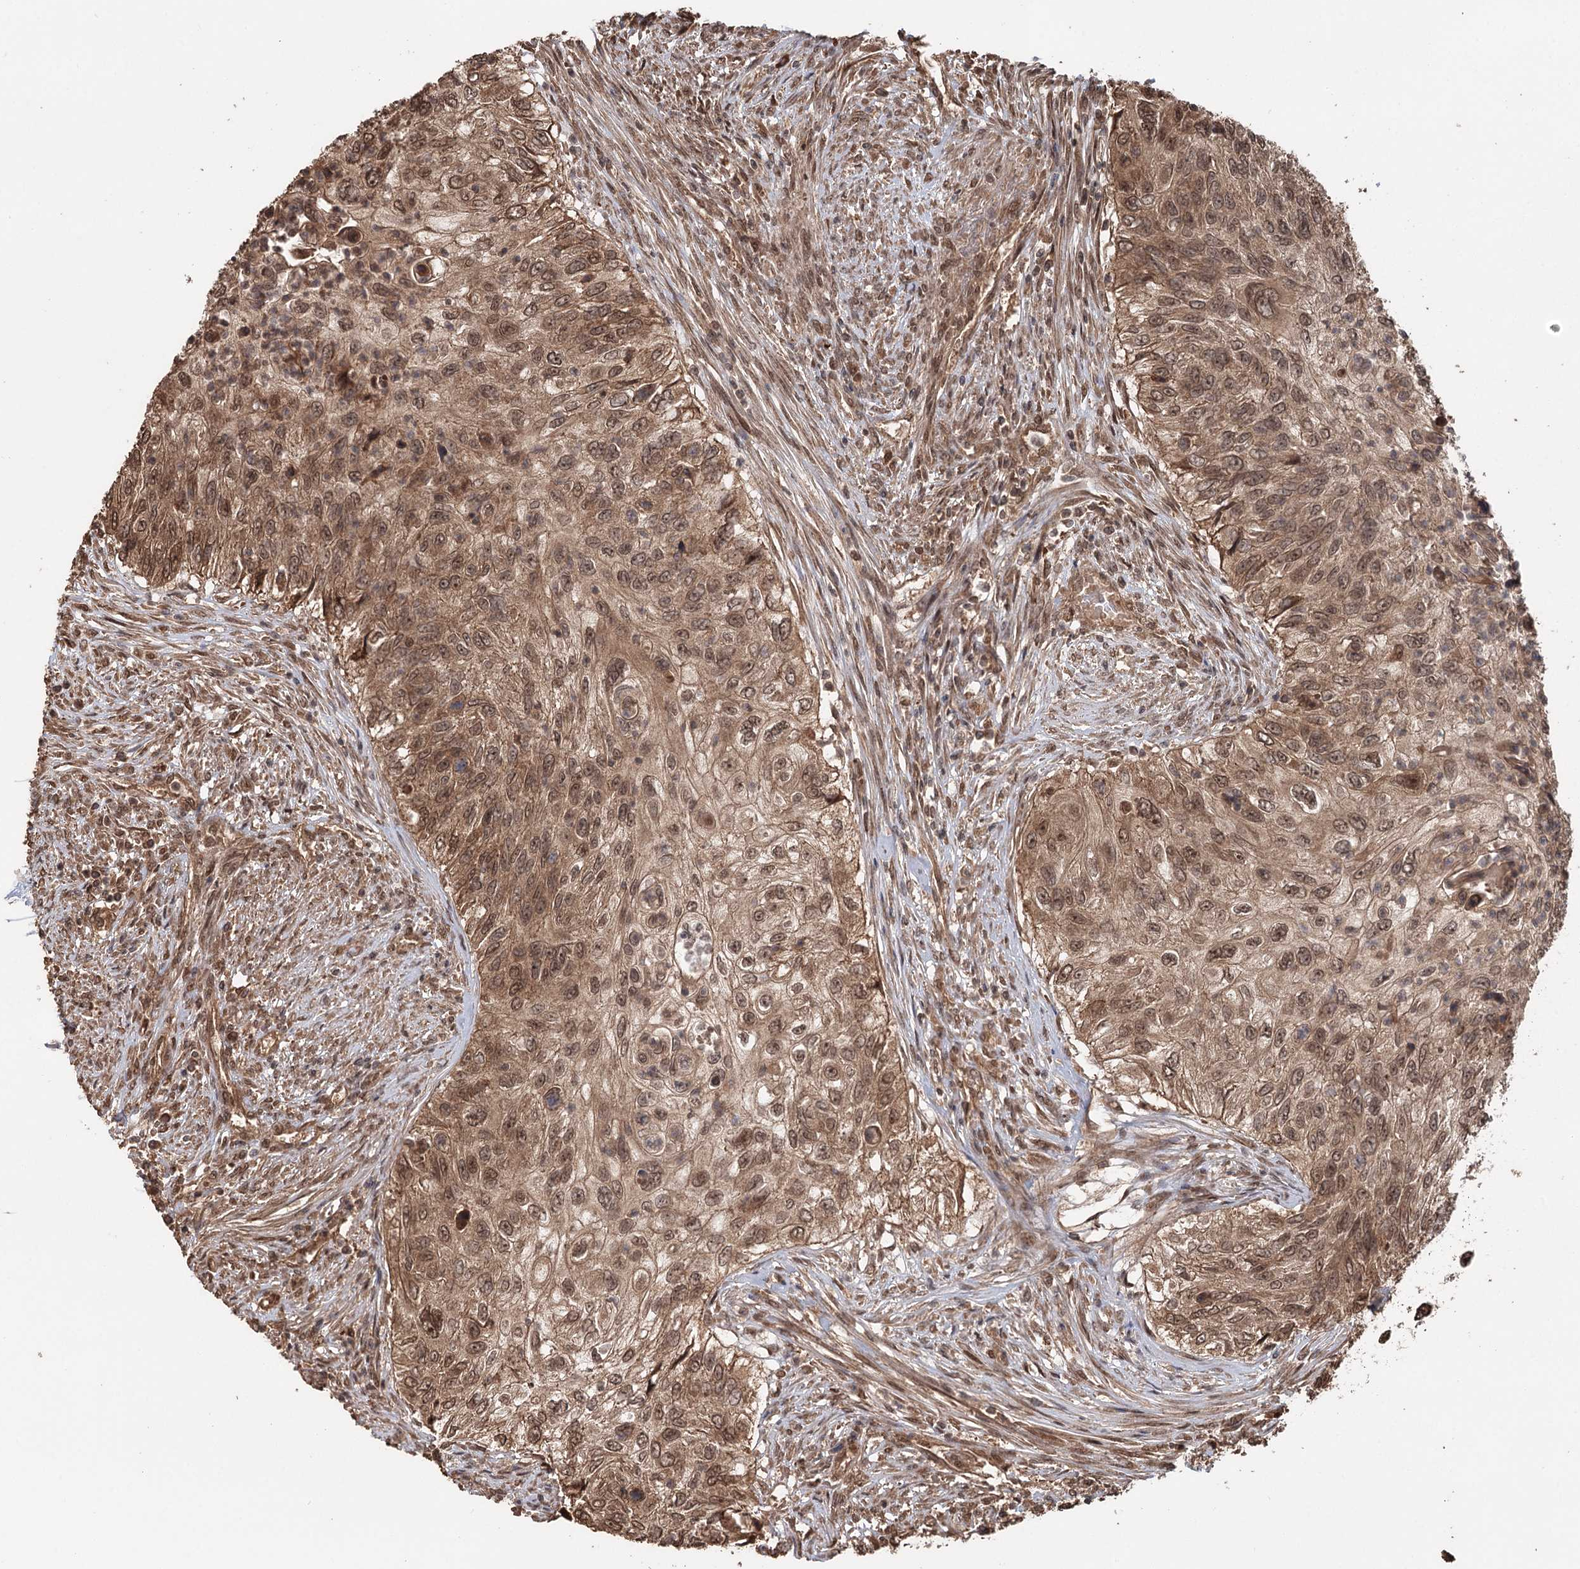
{"staining": {"intensity": "moderate", "quantity": ">75%", "location": "cytoplasmic/membranous,nuclear"}, "tissue": "urothelial cancer", "cell_type": "Tumor cells", "image_type": "cancer", "snomed": [{"axis": "morphology", "description": "Urothelial carcinoma, High grade"}, {"axis": "topography", "description": "Urinary bladder"}], "caption": "Immunohistochemical staining of human urothelial cancer displays moderate cytoplasmic/membranous and nuclear protein positivity in approximately >75% of tumor cells.", "gene": "N6AMT1", "patient": {"sex": "female", "age": 60}}